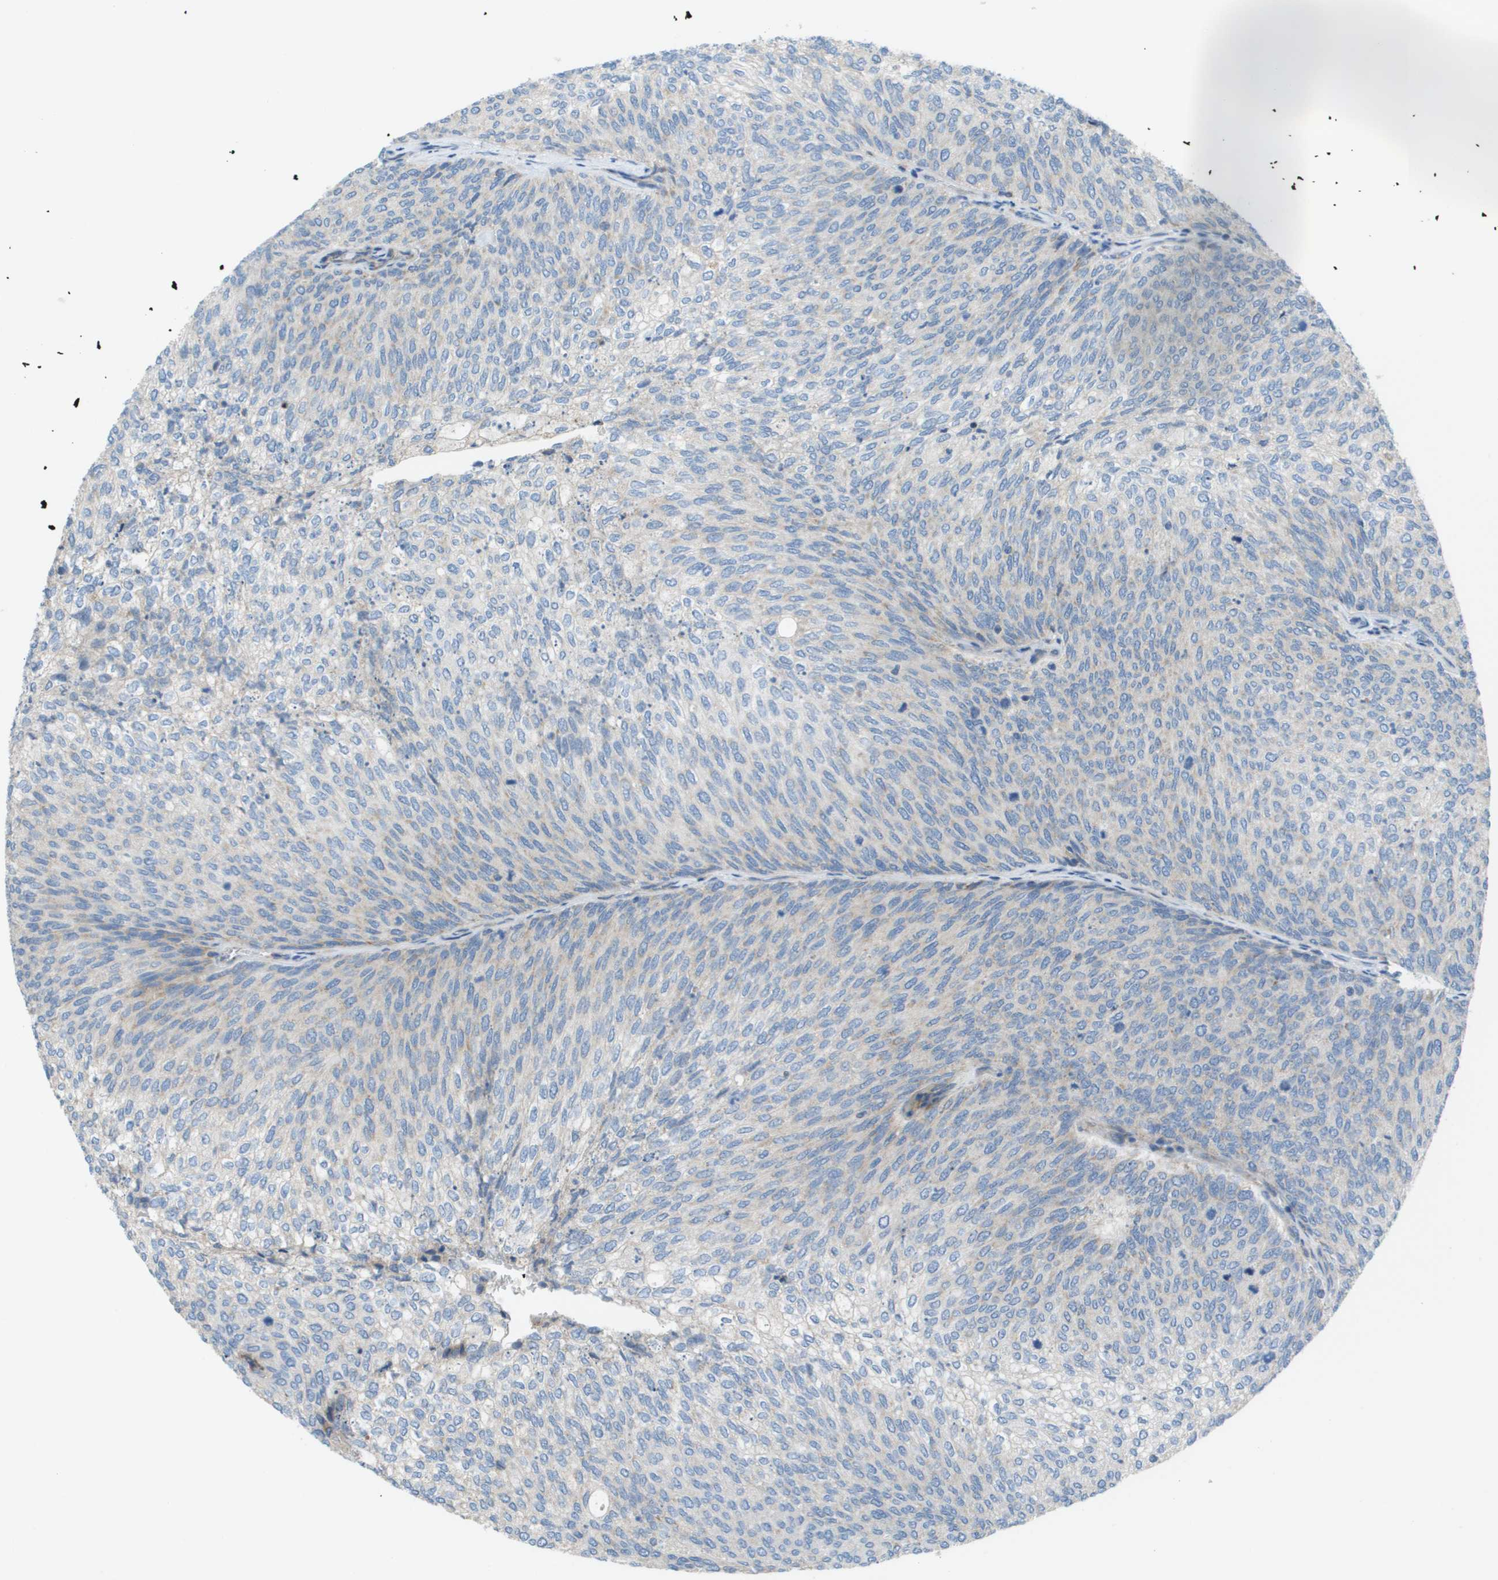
{"staining": {"intensity": "weak", "quantity": "<25%", "location": "cytoplasmic/membranous"}, "tissue": "urothelial cancer", "cell_type": "Tumor cells", "image_type": "cancer", "snomed": [{"axis": "morphology", "description": "Urothelial carcinoma, Low grade"}, {"axis": "topography", "description": "Urinary bladder"}], "caption": "The micrograph shows no staining of tumor cells in urothelial carcinoma (low-grade).", "gene": "GALNT6", "patient": {"sex": "female", "age": 79}}